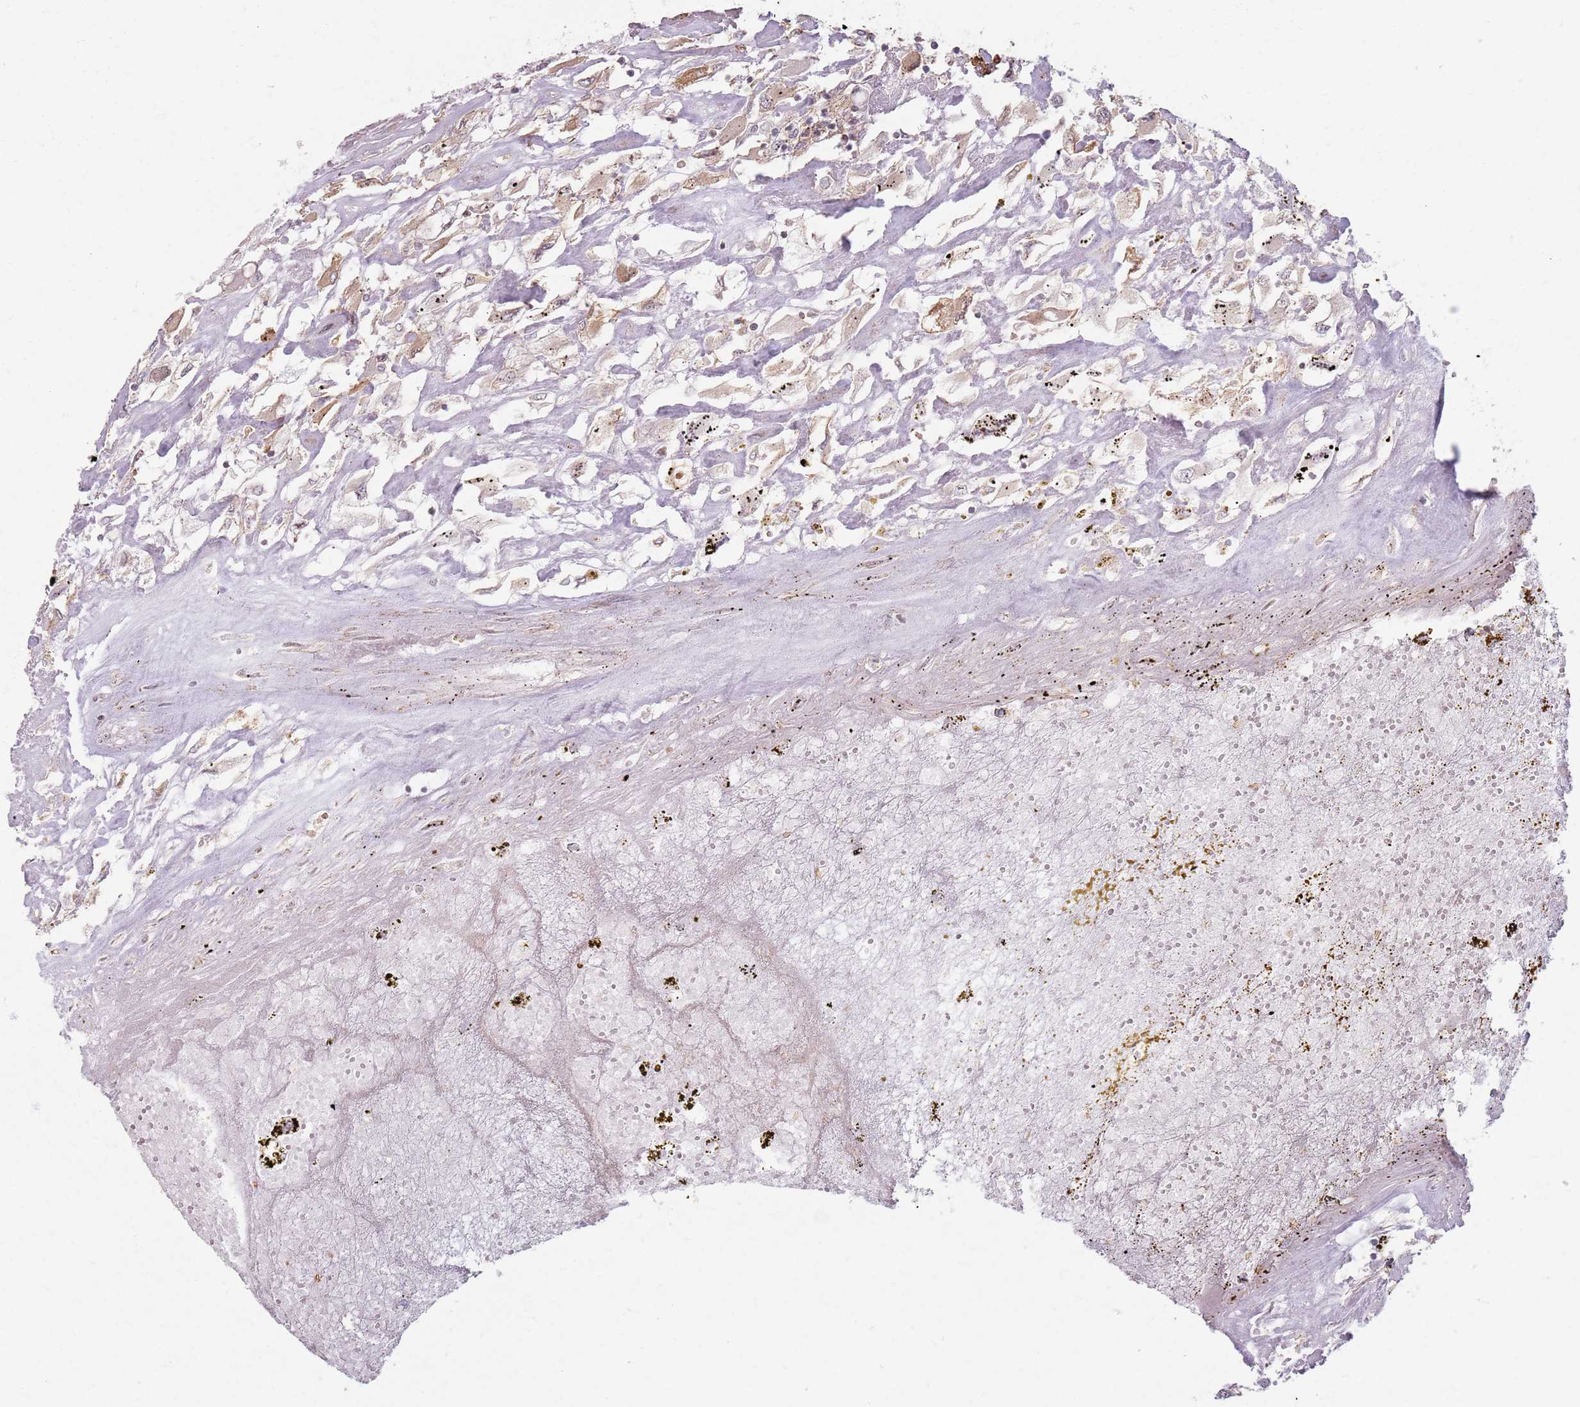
{"staining": {"intensity": "weak", "quantity": "<25%", "location": "cytoplasmic/membranous"}, "tissue": "renal cancer", "cell_type": "Tumor cells", "image_type": "cancer", "snomed": [{"axis": "morphology", "description": "Adenocarcinoma, NOS"}, {"axis": "topography", "description": "Kidney"}], "caption": "This is an immunohistochemistry (IHC) micrograph of renal cancer (adenocarcinoma). There is no expression in tumor cells.", "gene": "KCNA5", "patient": {"sex": "female", "age": 52}}